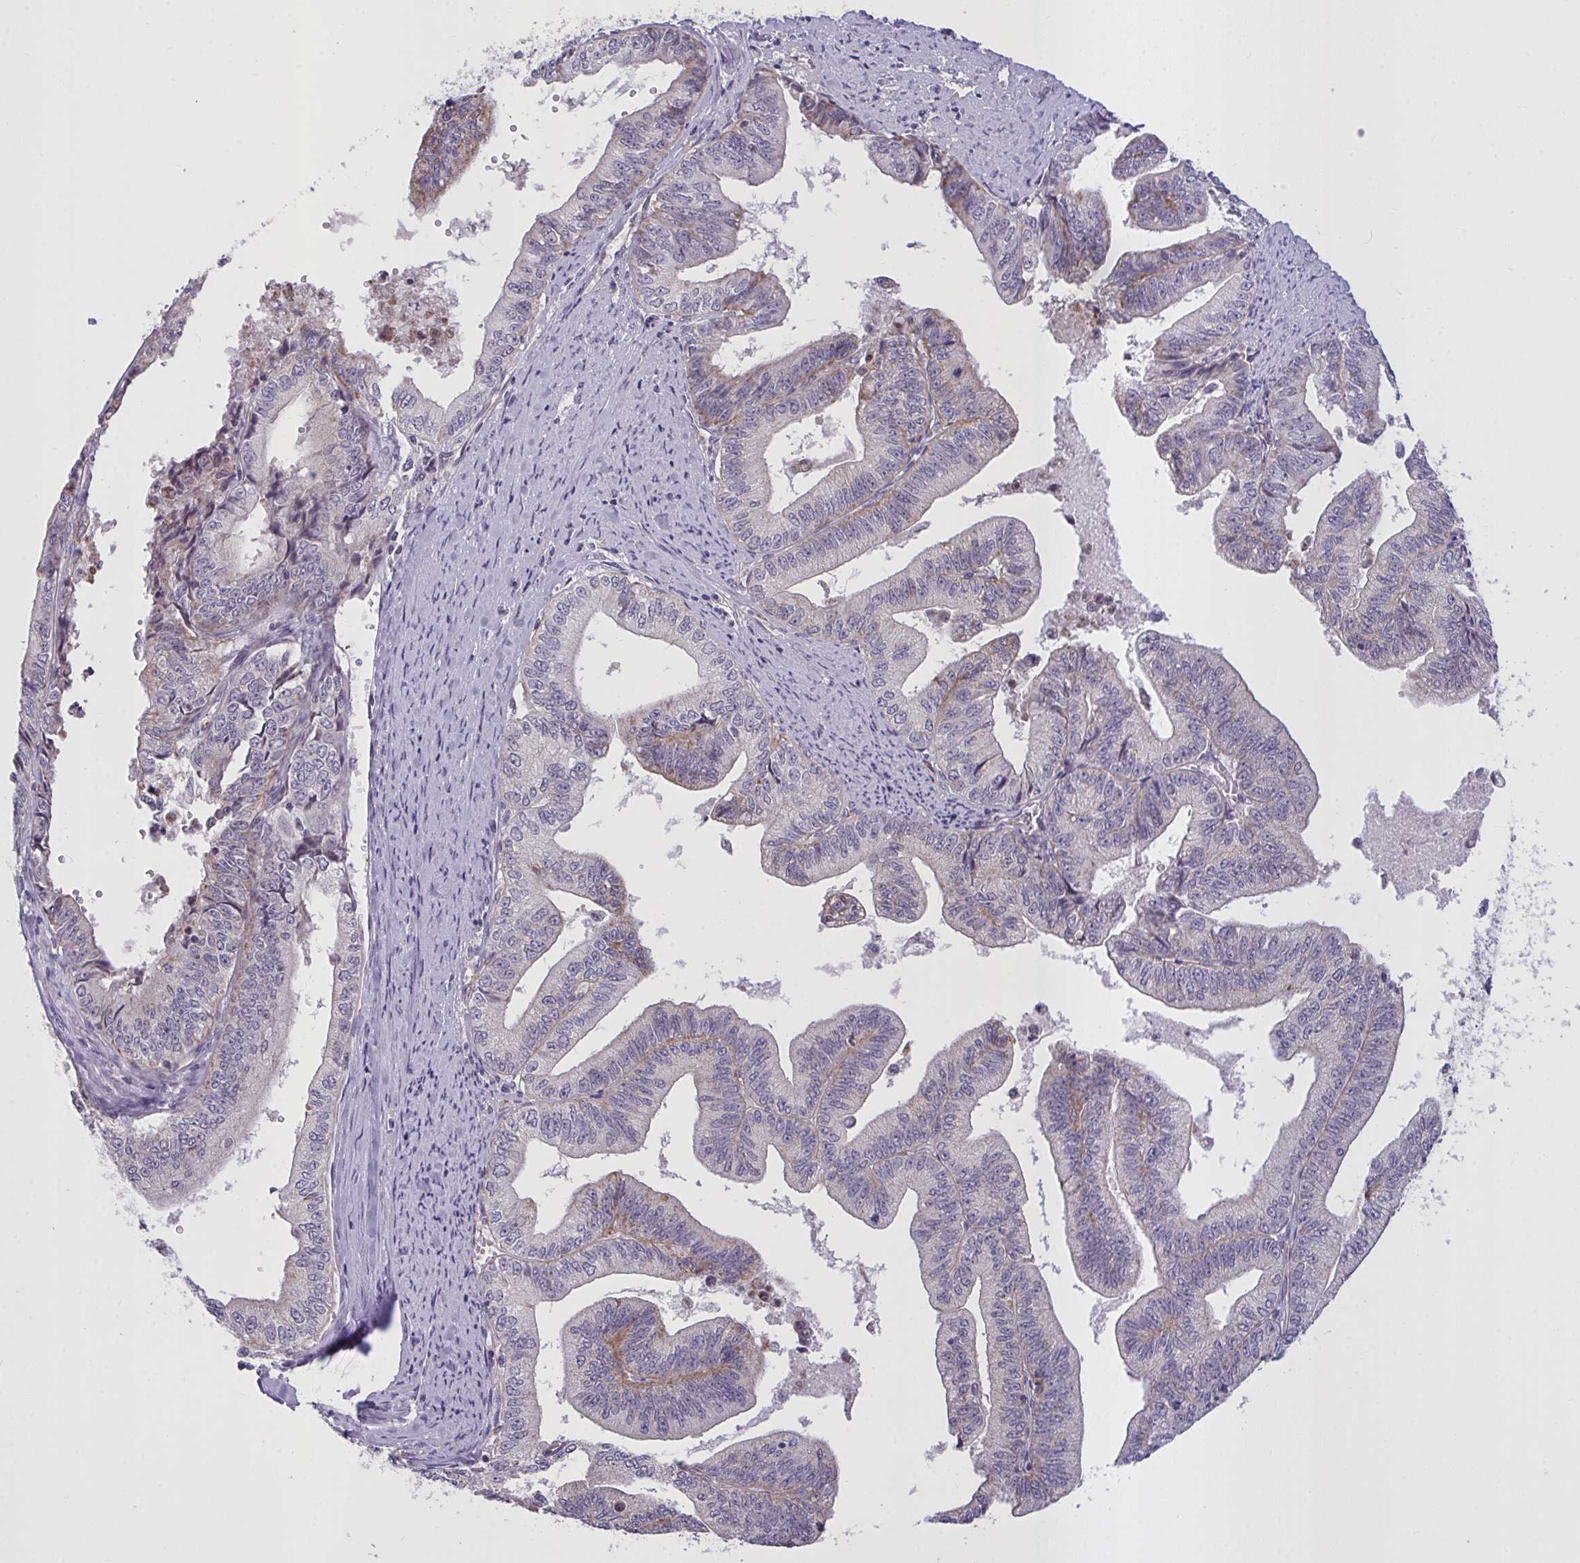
{"staining": {"intensity": "weak", "quantity": "<25%", "location": "cytoplasmic/membranous"}, "tissue": "endometrial cancer", "cell_type": "Tumor cells", "image_type": "cancer", "snomed": [{"axis": "morphology", "description": "Adenocarcinoma, NOS"}, {"axis": "topography", "description": "Endometrium"}], "caption": "DAB (3,3'-diaminobenzidine) immunohistochemical staining of endometrial adenocarcinoma reveals no significant expression in tumor cells.", "gene": "SEMA6B", "patient": {"sex": "female", "age": 65}}